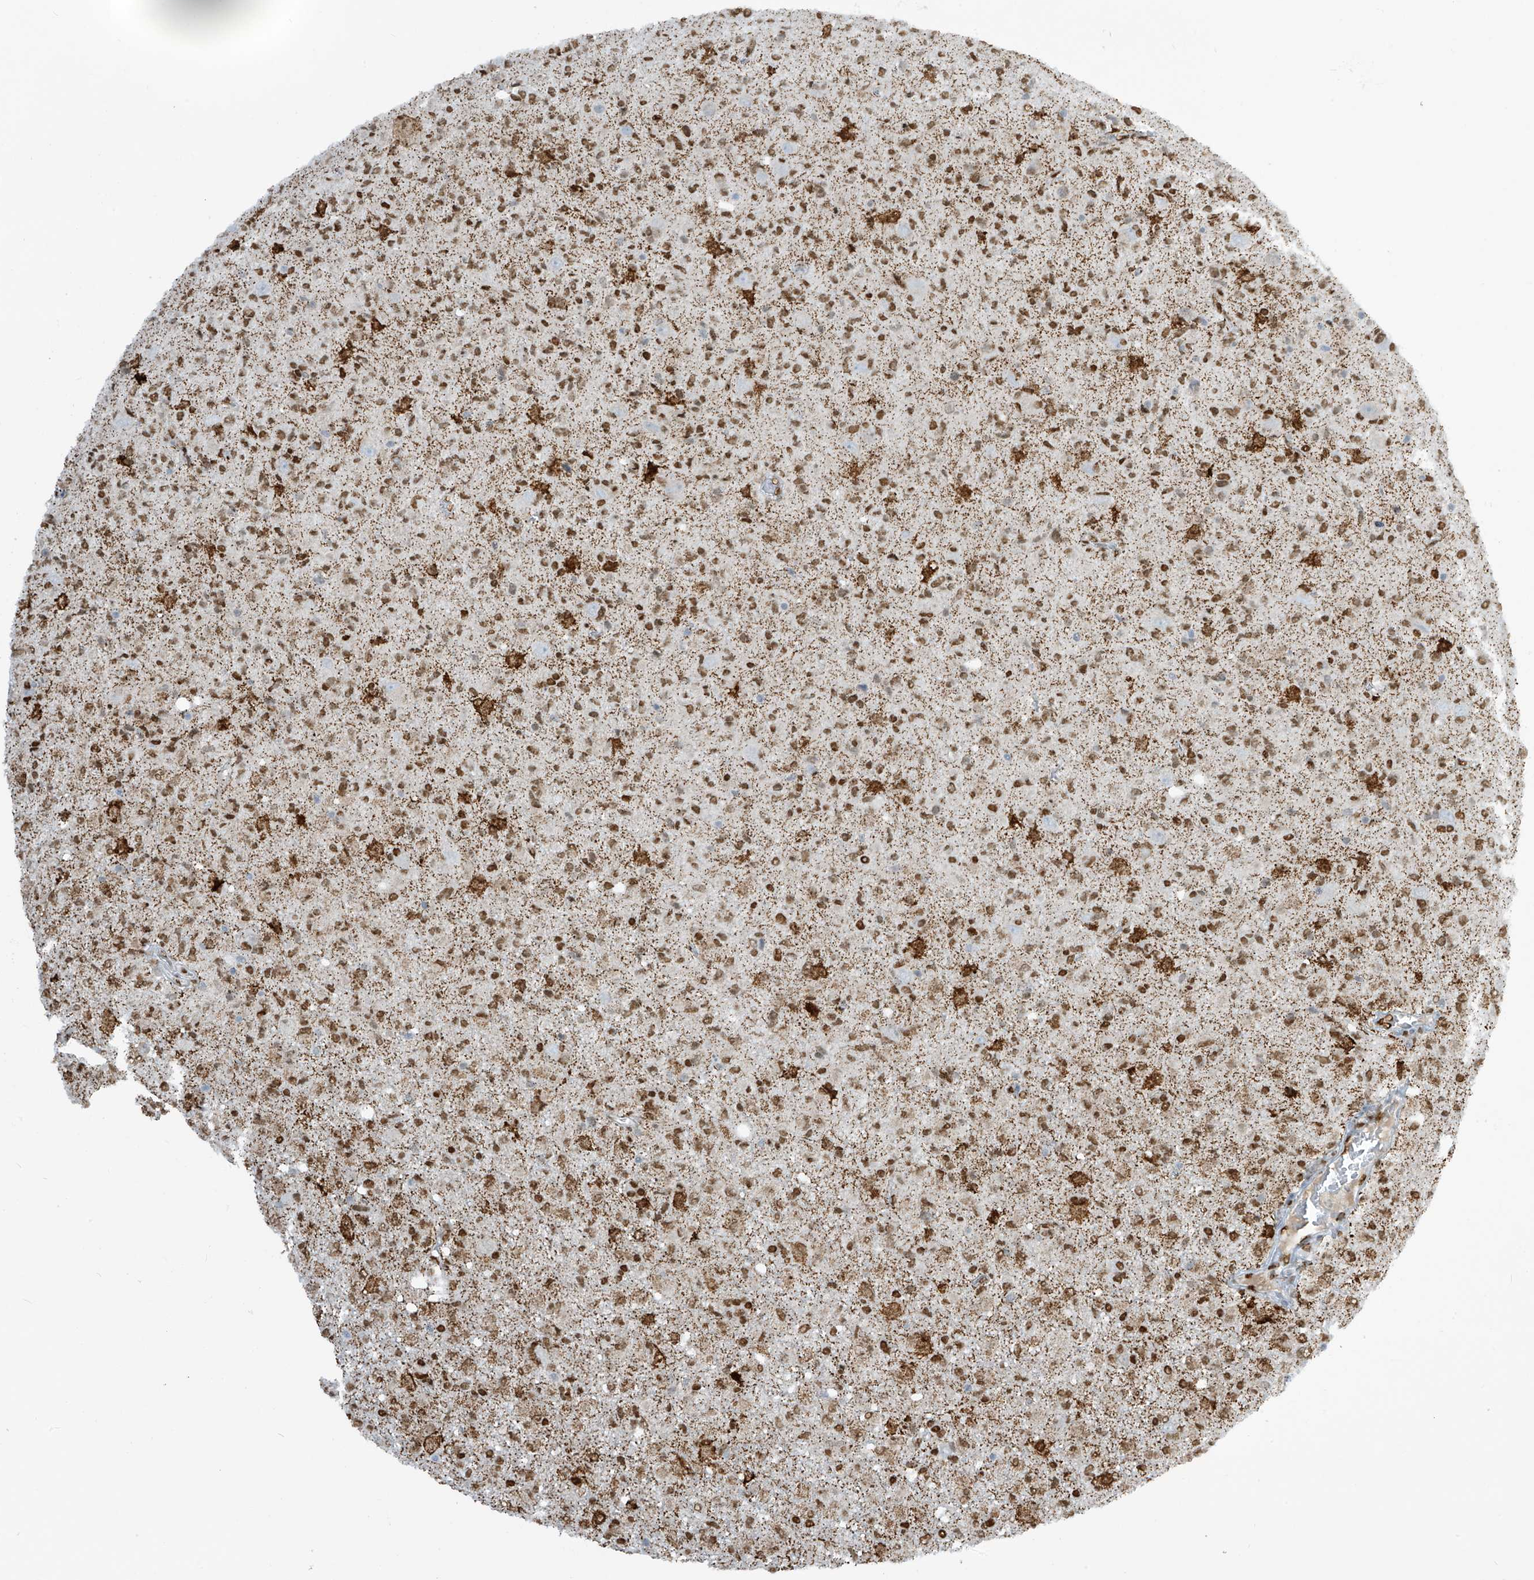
{"staining": {"intensity": "moderate", "quantity": "25%-75%", "location": "nuclear"}, "tissue": "glioma", "cell_type": "Tumor cells", "image_type": "cancer", "snomed": [{"axis": "morphology", "description": "Glioma, malignant, High grade"}, {"axis": "topography", "description": "Brain"}], "caption": "Human glioma stained with a brown dye reveals moderate nuclear positive expression in approximately 25%-75% of tumor cells.", "gene": "PM20D2", "patient": {"sex": "female", "age": 57}}